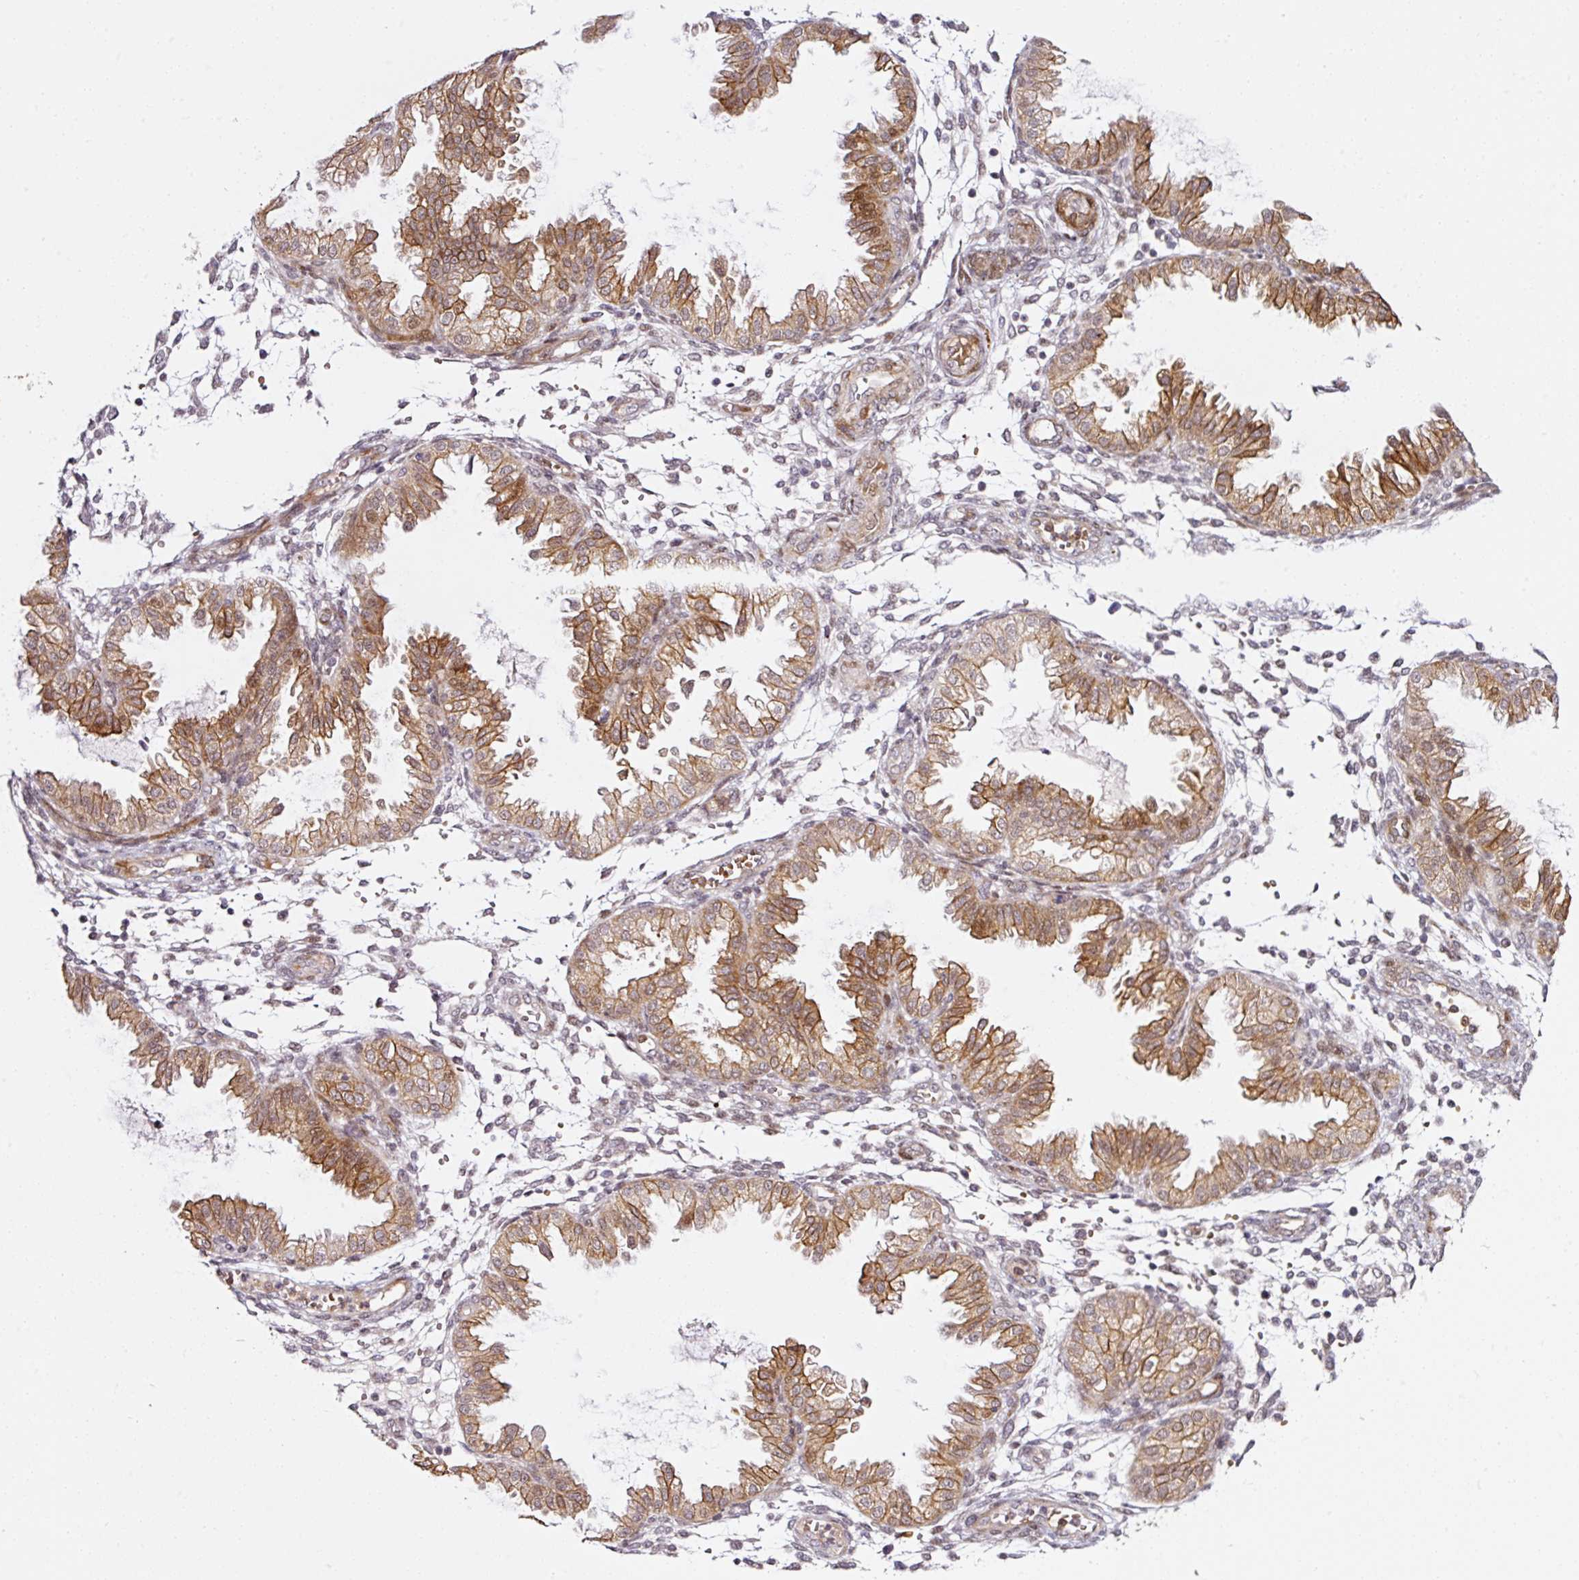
{"staining": {"intensity": "negative", "quantity": "none", "location": "none"}, "tissue": "endometrium", "cell_type": "Cells in endometrial stroma", "image_type": "normal", "snomed": [{"axis": "morphology", "description": "Normal tissue, NOS"}, {"axis": "topography", "description": "Endometrium"}], "caption": "A high-resolution micrograph shows immunohistochemistry (IHC) staining of normal endometrium, which shows no significant staining in cells in endometrial stroma. The staining was performed using DAB to visualize the protein expression in brown, while the nuclei were stained in blue with hematoxylin (Magnification: 20x).", "gene": "ANKRD20A1", "patient": {"sex": "female", "age": 33}}